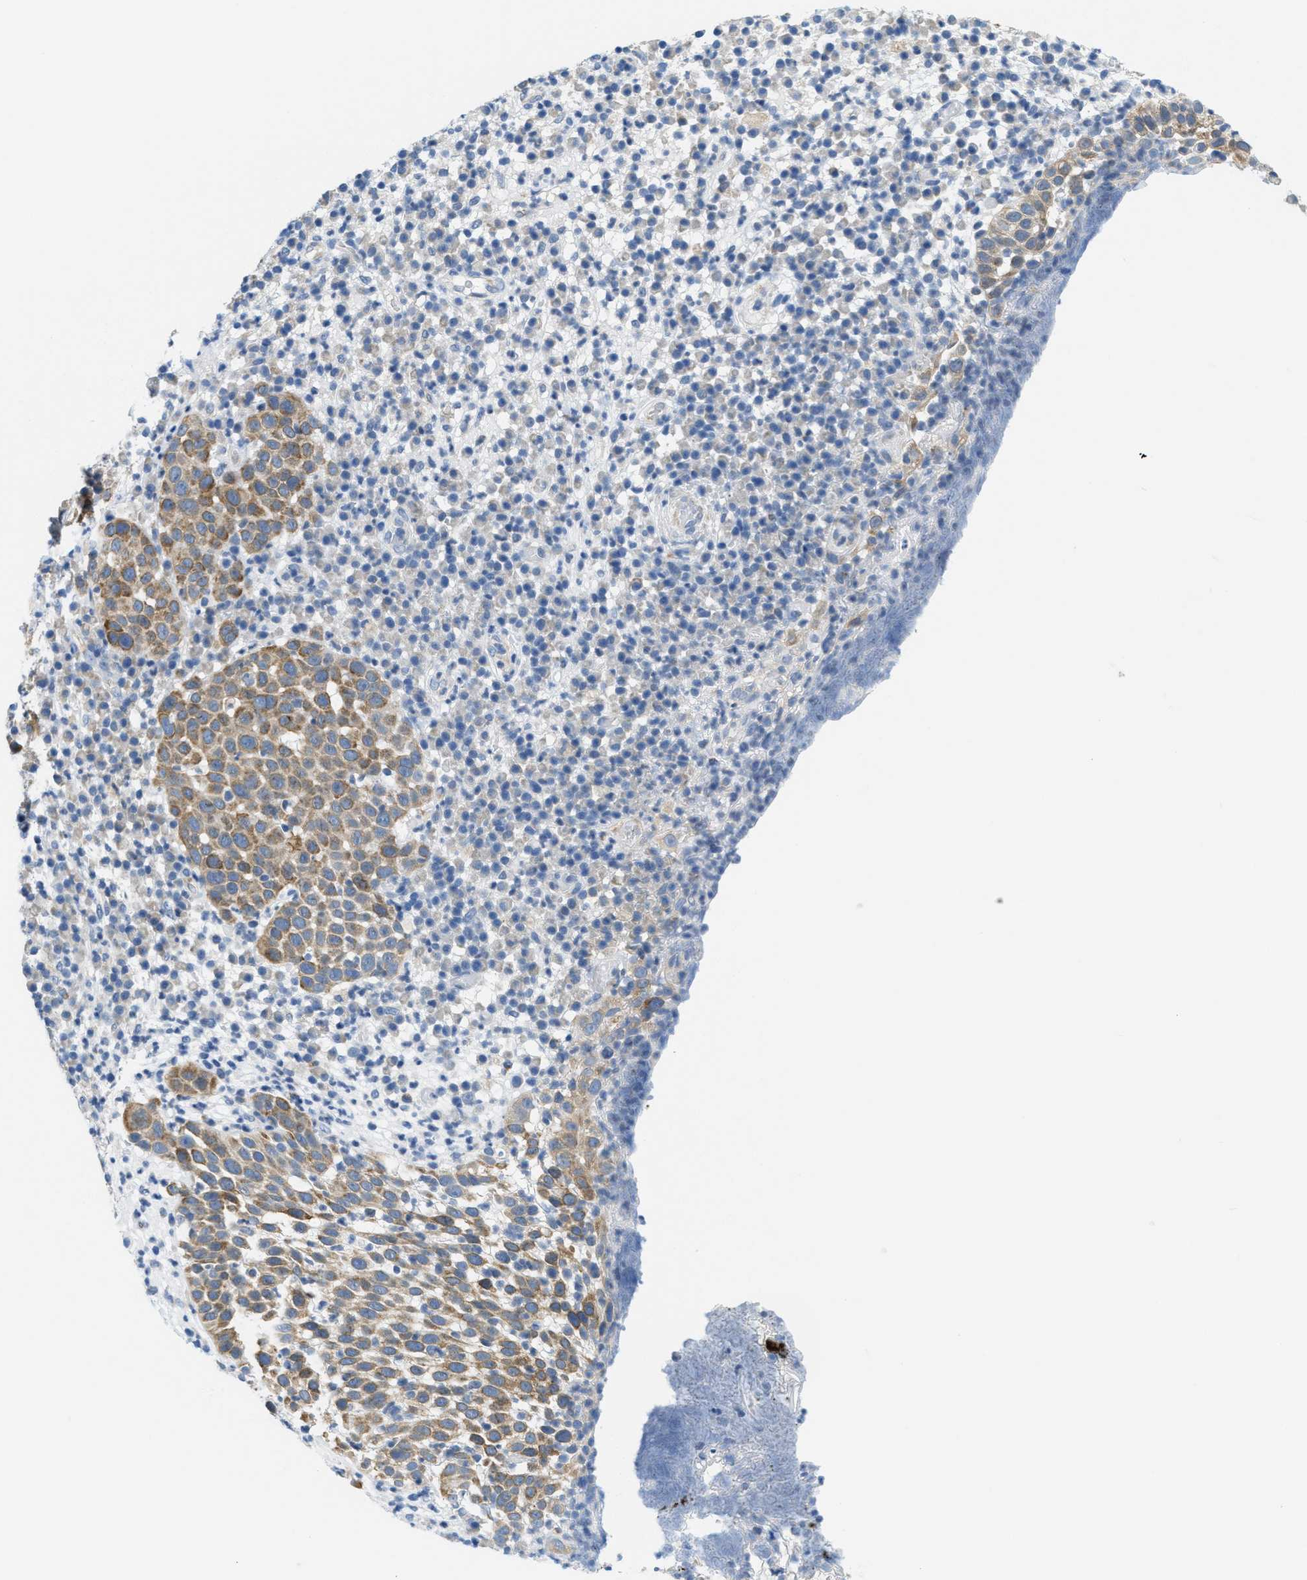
{"staining": {"intensity": "moderate", "quantity": ">75%", "location": "cytoplasmic/membranous"}, "tissue": "skin cancer", "cell_type": "Tumor cells", "image_type": "cancer", "snomed": [{"axis": "morphology", "description": "Squamous cell carcinoma in situ, NOS"}, {"axis": "morphology", "description": "Squamous cell carcinoma, NOS"}, {"axis": "topography", "description": "Skin"}], "caption": "Brown immunohistochemical staining in skin squamous cell carcinoma shows moderate cytoplasmic/membranous positivity in approximately >75% of tumor cells.", "gene": "PTDSS1", "patient": {"sex": "male", "age": 93}}